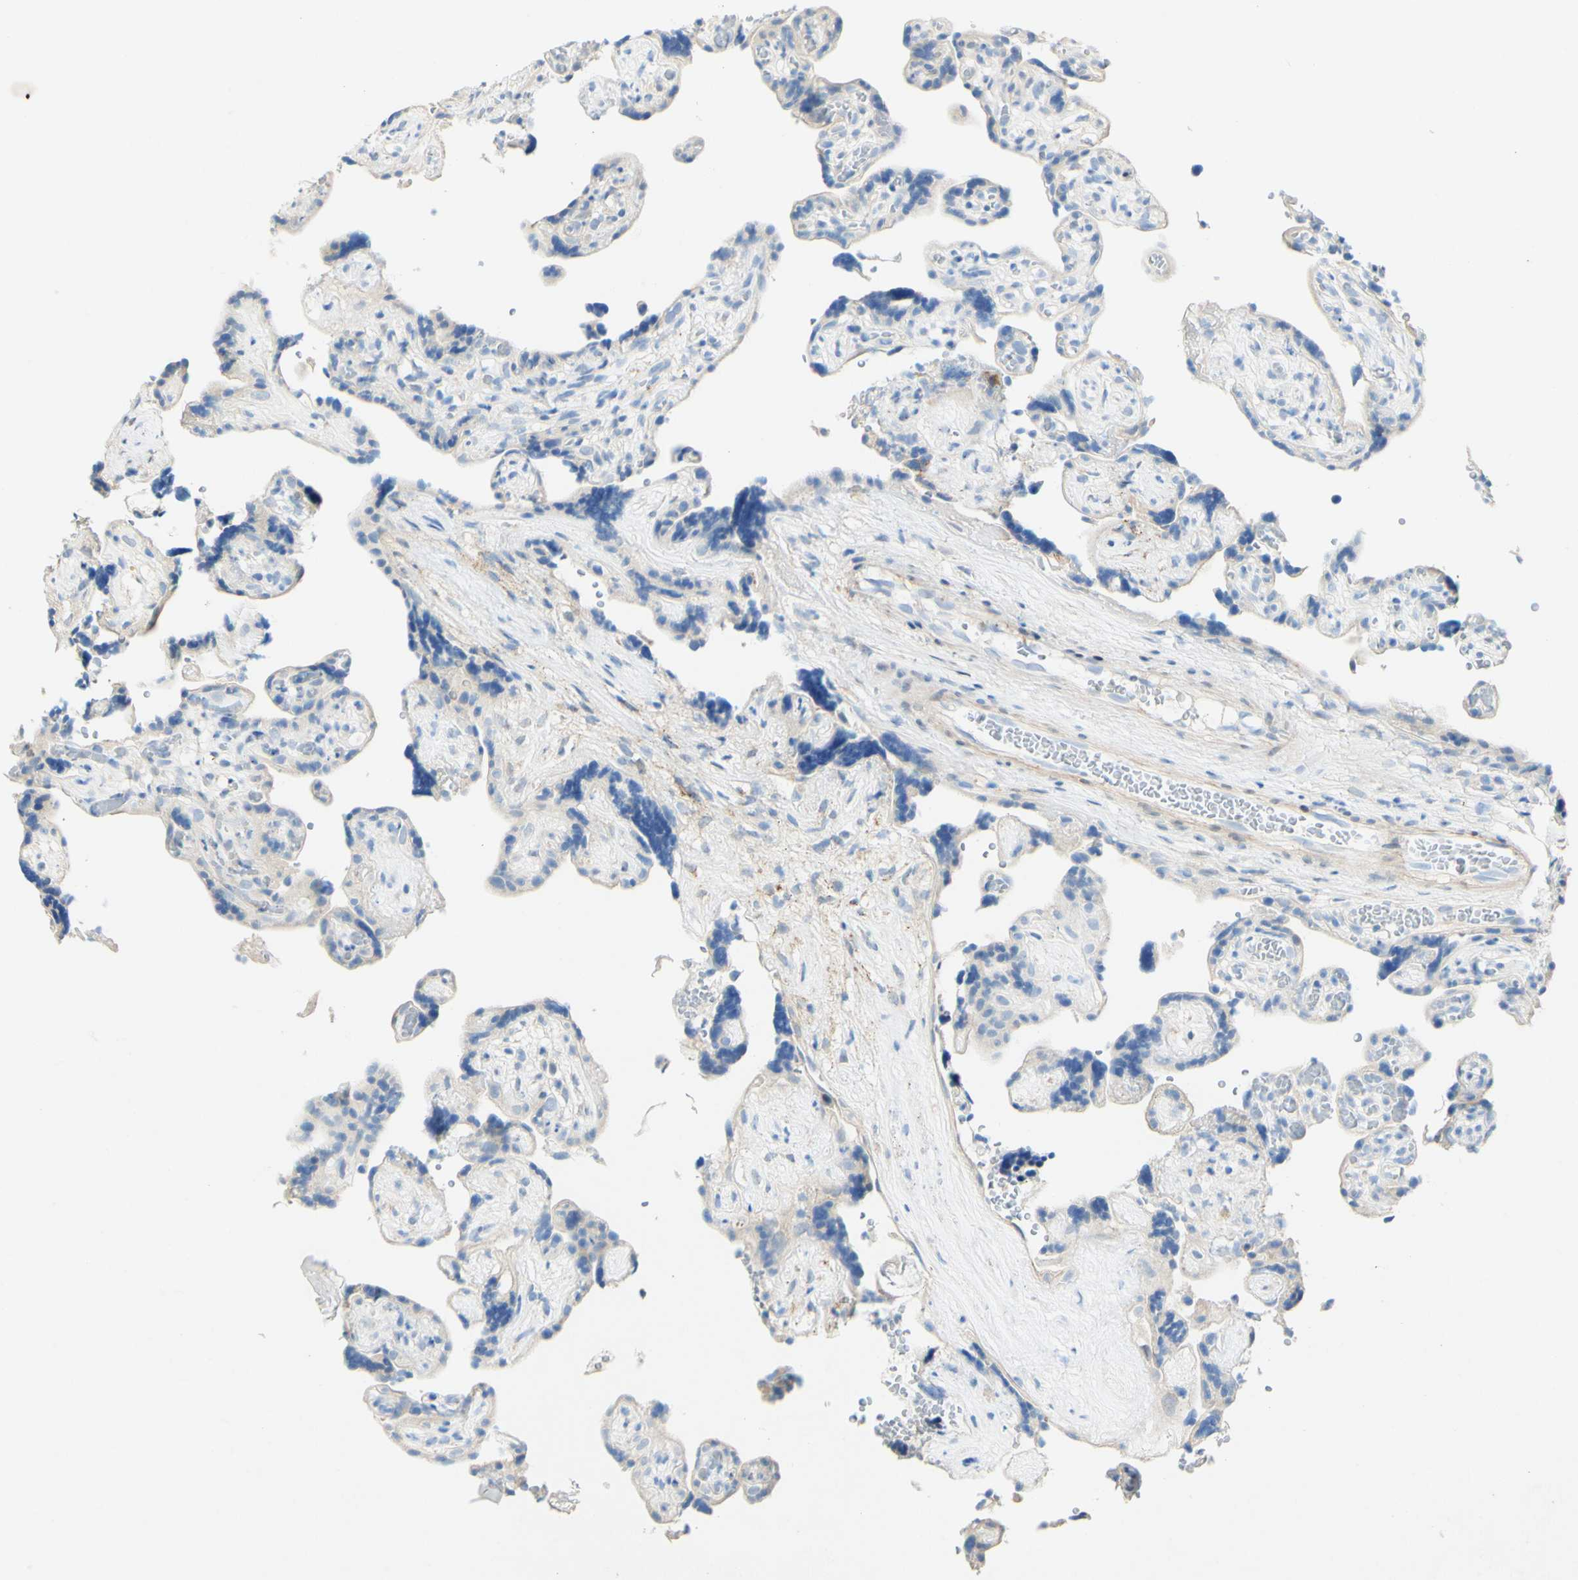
{"staining": {"intensity": "weak", "quantity": "<25%", "location": "cytoplasmic/membranous"}, "tissue": "placenta", "cell_type": "Trophoblastic cells", "image_type": "normal", "snomed": [{"axis": "morphology", "description": "Normal tissue, NOS"}, {"axis": "topography", "description": "Placenta"}], "caption": "This is an immunohistochemistry (IHC) photomicrograph of benign human placenta. There is no staining in trophoblastic cells.", "gene": "FGF4", "patient": {"sex": "female", "age": 30}}